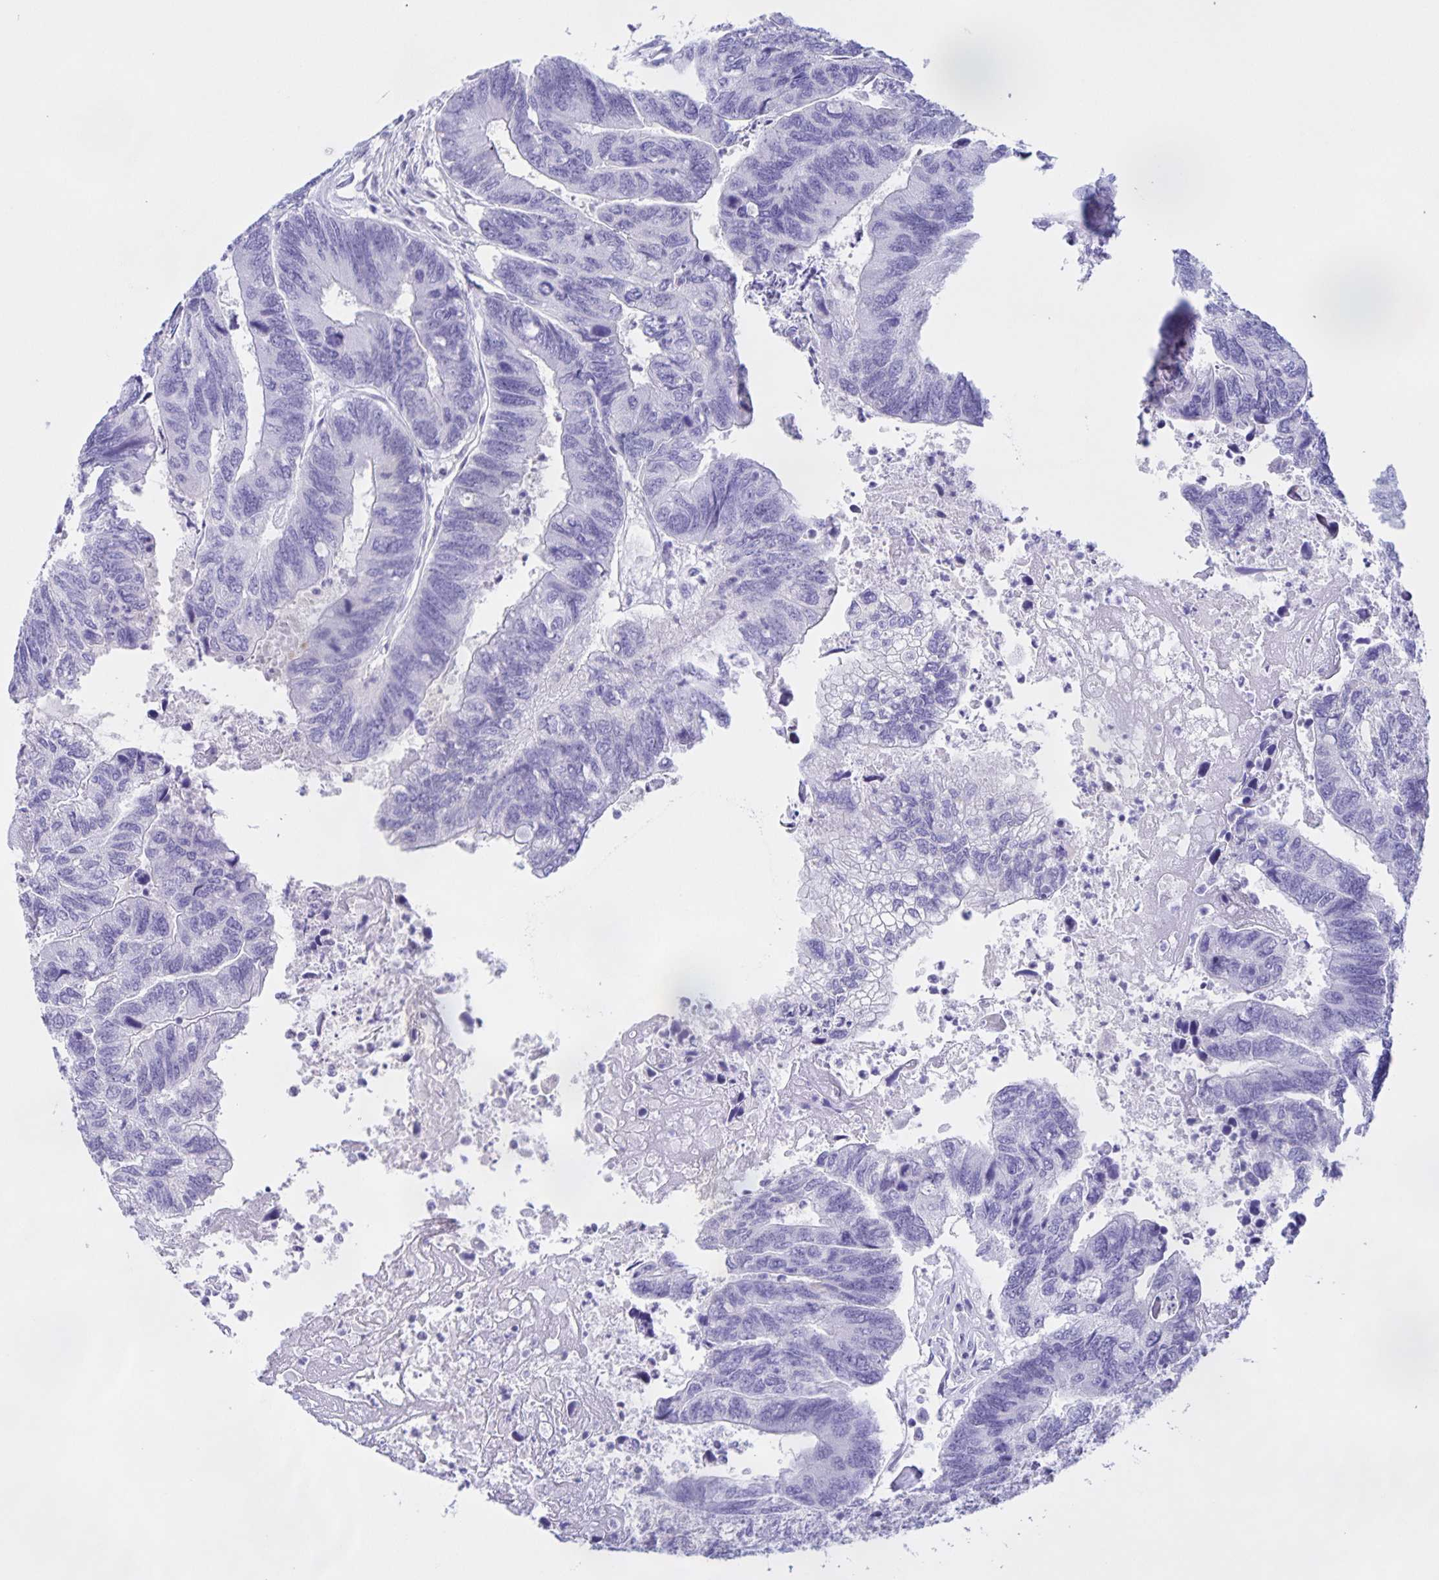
{"staining": {"intensity": "negative", "quantity": "none", "location": "none"}, "tissue": "colorectal cancer", "cell_type": "Tumor cells", "image_type": "cancer", "snomed": [{"axis": "morphology", "description": "Adenocarcinoma, NOS"}, {"axis": "topography", "description": "Colon"}], "caption": "This is an immunohistochemistry (IHC) histopathology image of colorectal adenocarcinoma. There is no expression in tumor cells.", "gene": "TGIF2LX", "patient": {"sex": "female", "age": 67}}